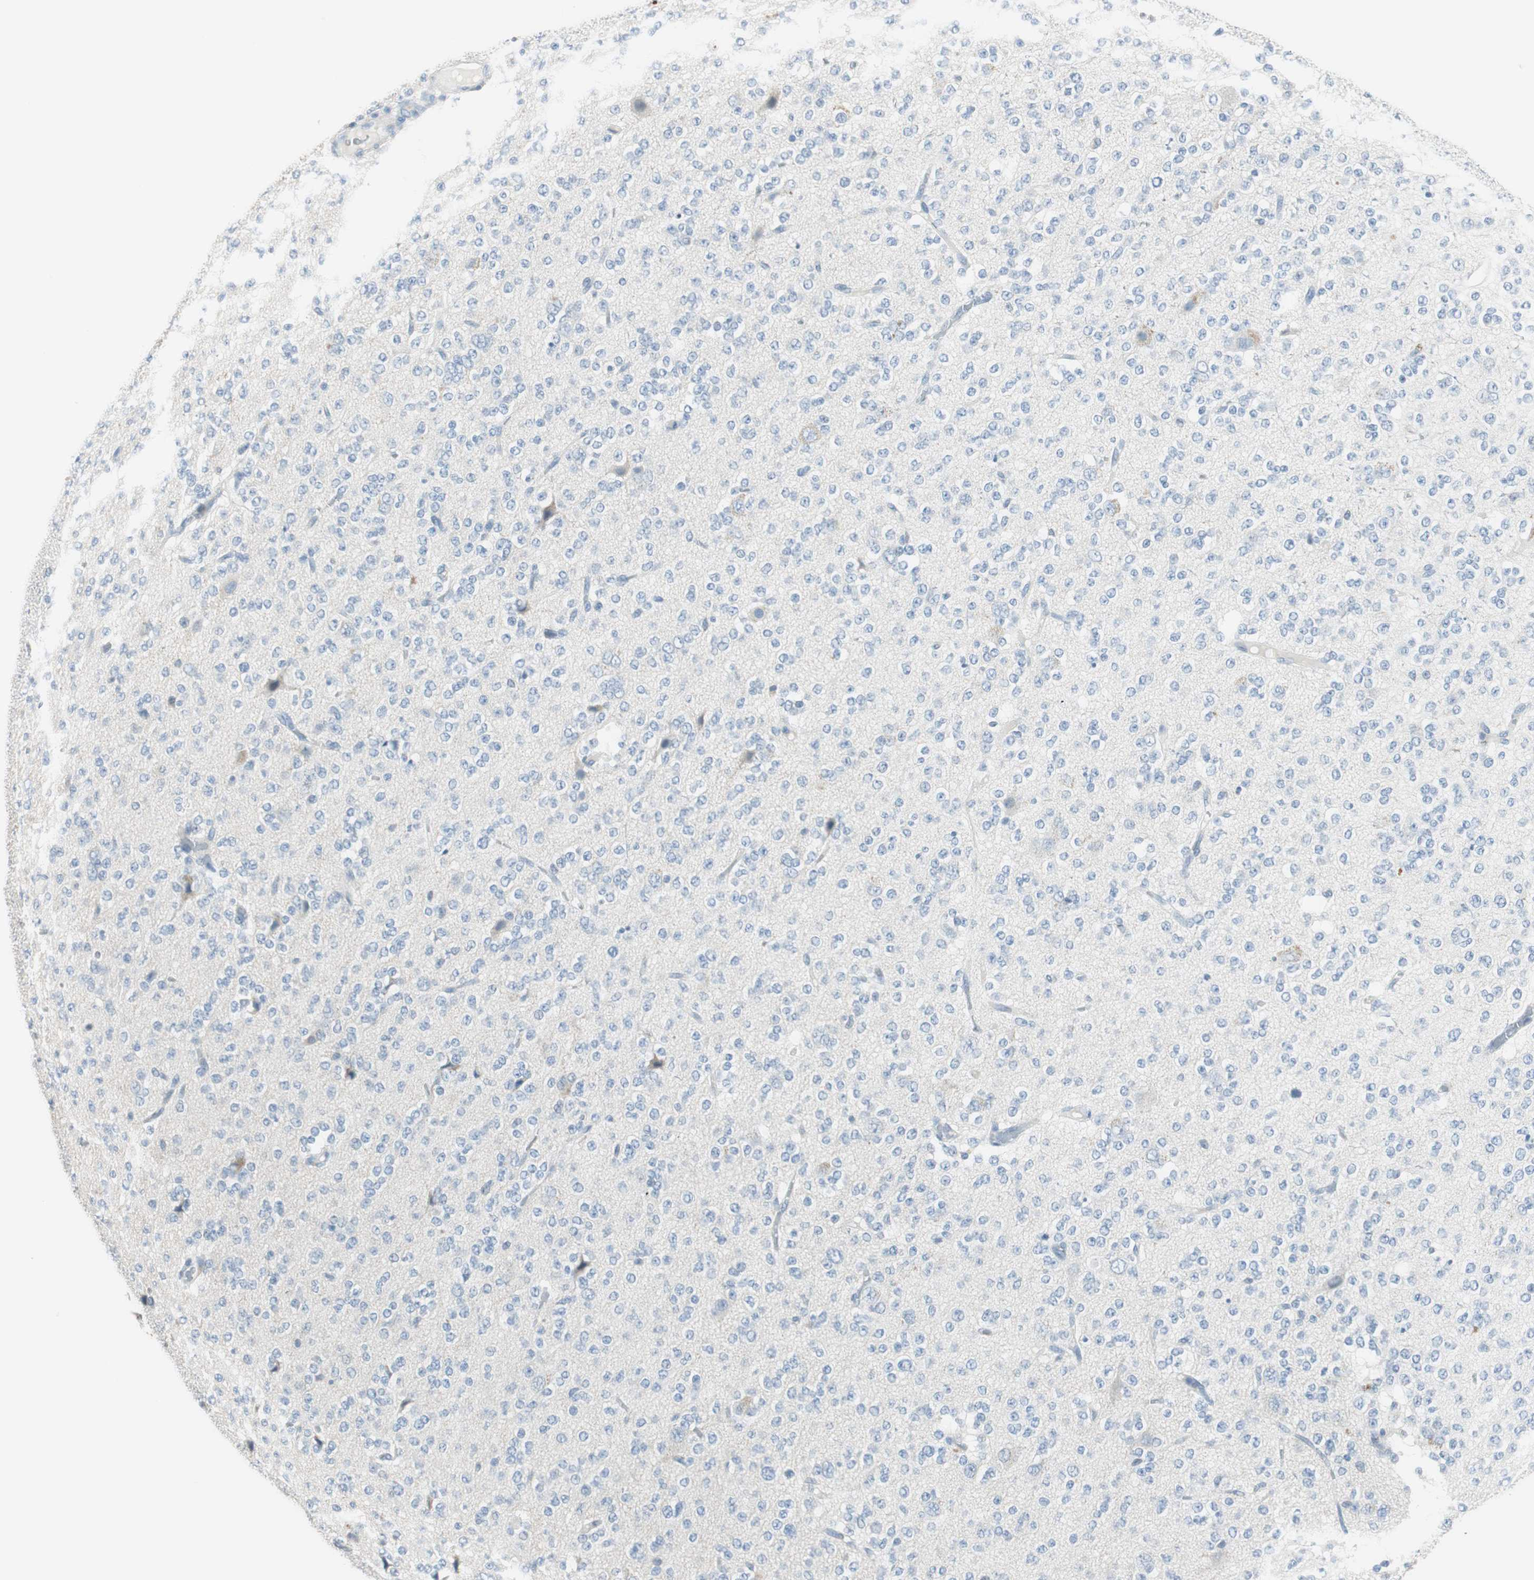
{"staining": {"intensity": "negative", "quantity": "none", "location": "none"}, "tissue": "glioma", "cell_type": "Tumor cells", "image_type": "cancer", "snomed": [{"axis": "morphology", "description": "Glioma, malignant, Low grade"}, {"axis": "topography", "description": "Brain"}], "caption": "Immunohistochemistry (IHC) image of neoplastic tissue: human glioma stained with DAB (3,3'-diaminobenzidine) shows no significant protein positivity in tumor cells.", "gene": "MSTO1", "patient": {"sex": "male", "age": 38}}